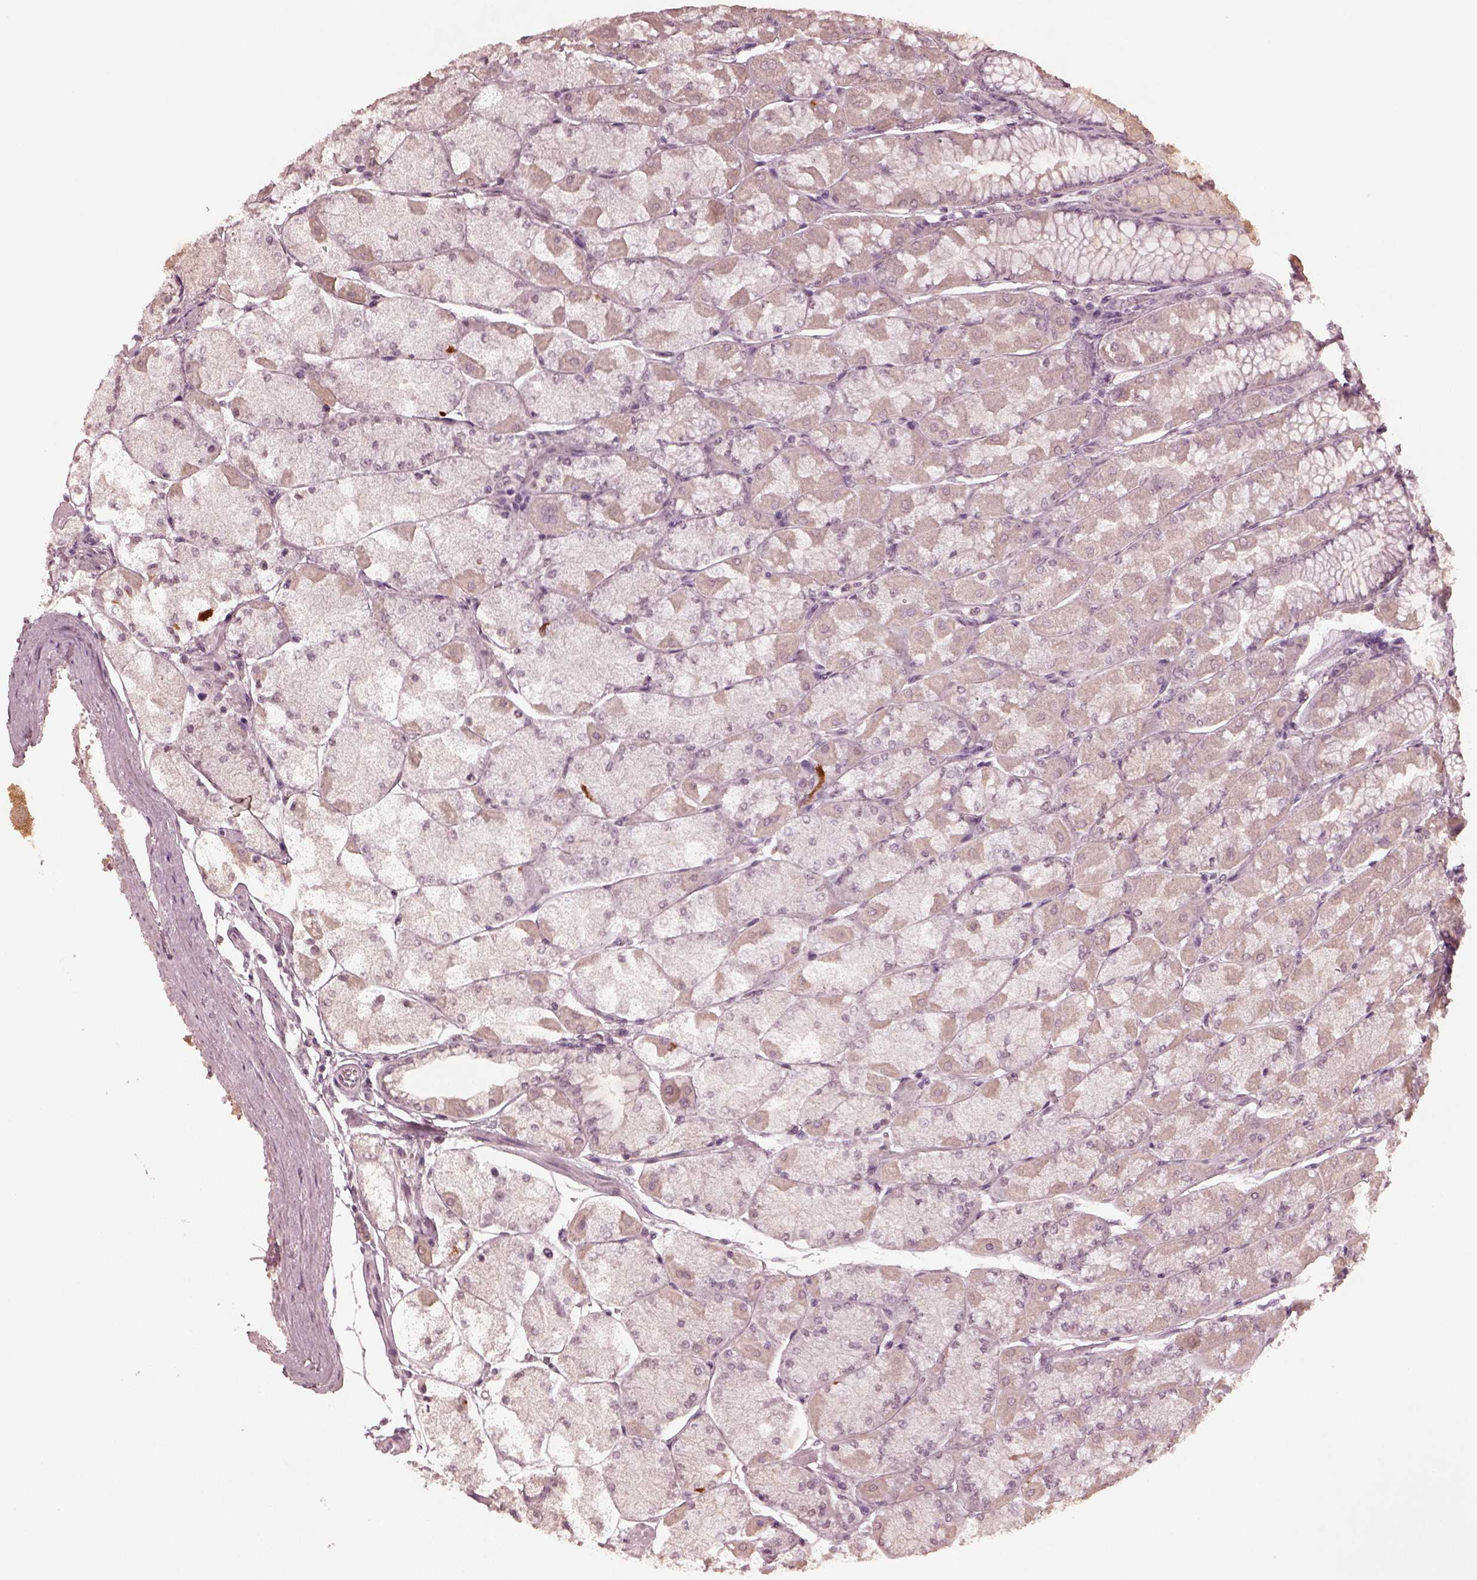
{"staining": {"intensity": "weak", "quantity": "<25%", "location": "cytoplasmic/membranous"}, "tissue": "stomach", "cell_type": "Glandular cells", "image_type": "normal", "snomed": [{"axis": "morphology", "description": "Normal tissue, NOS"}, {"axis": "topography", "description": "Stomach, upper"}], "caption": "Immunohistochemistry of benign human stomach displays no staining in glandular cells. (DAB immunohistochemistry (IHC) with hematoxylin counter stain).", "gene": "KRT79", "patient": {"sex": "male", "age": 60}}